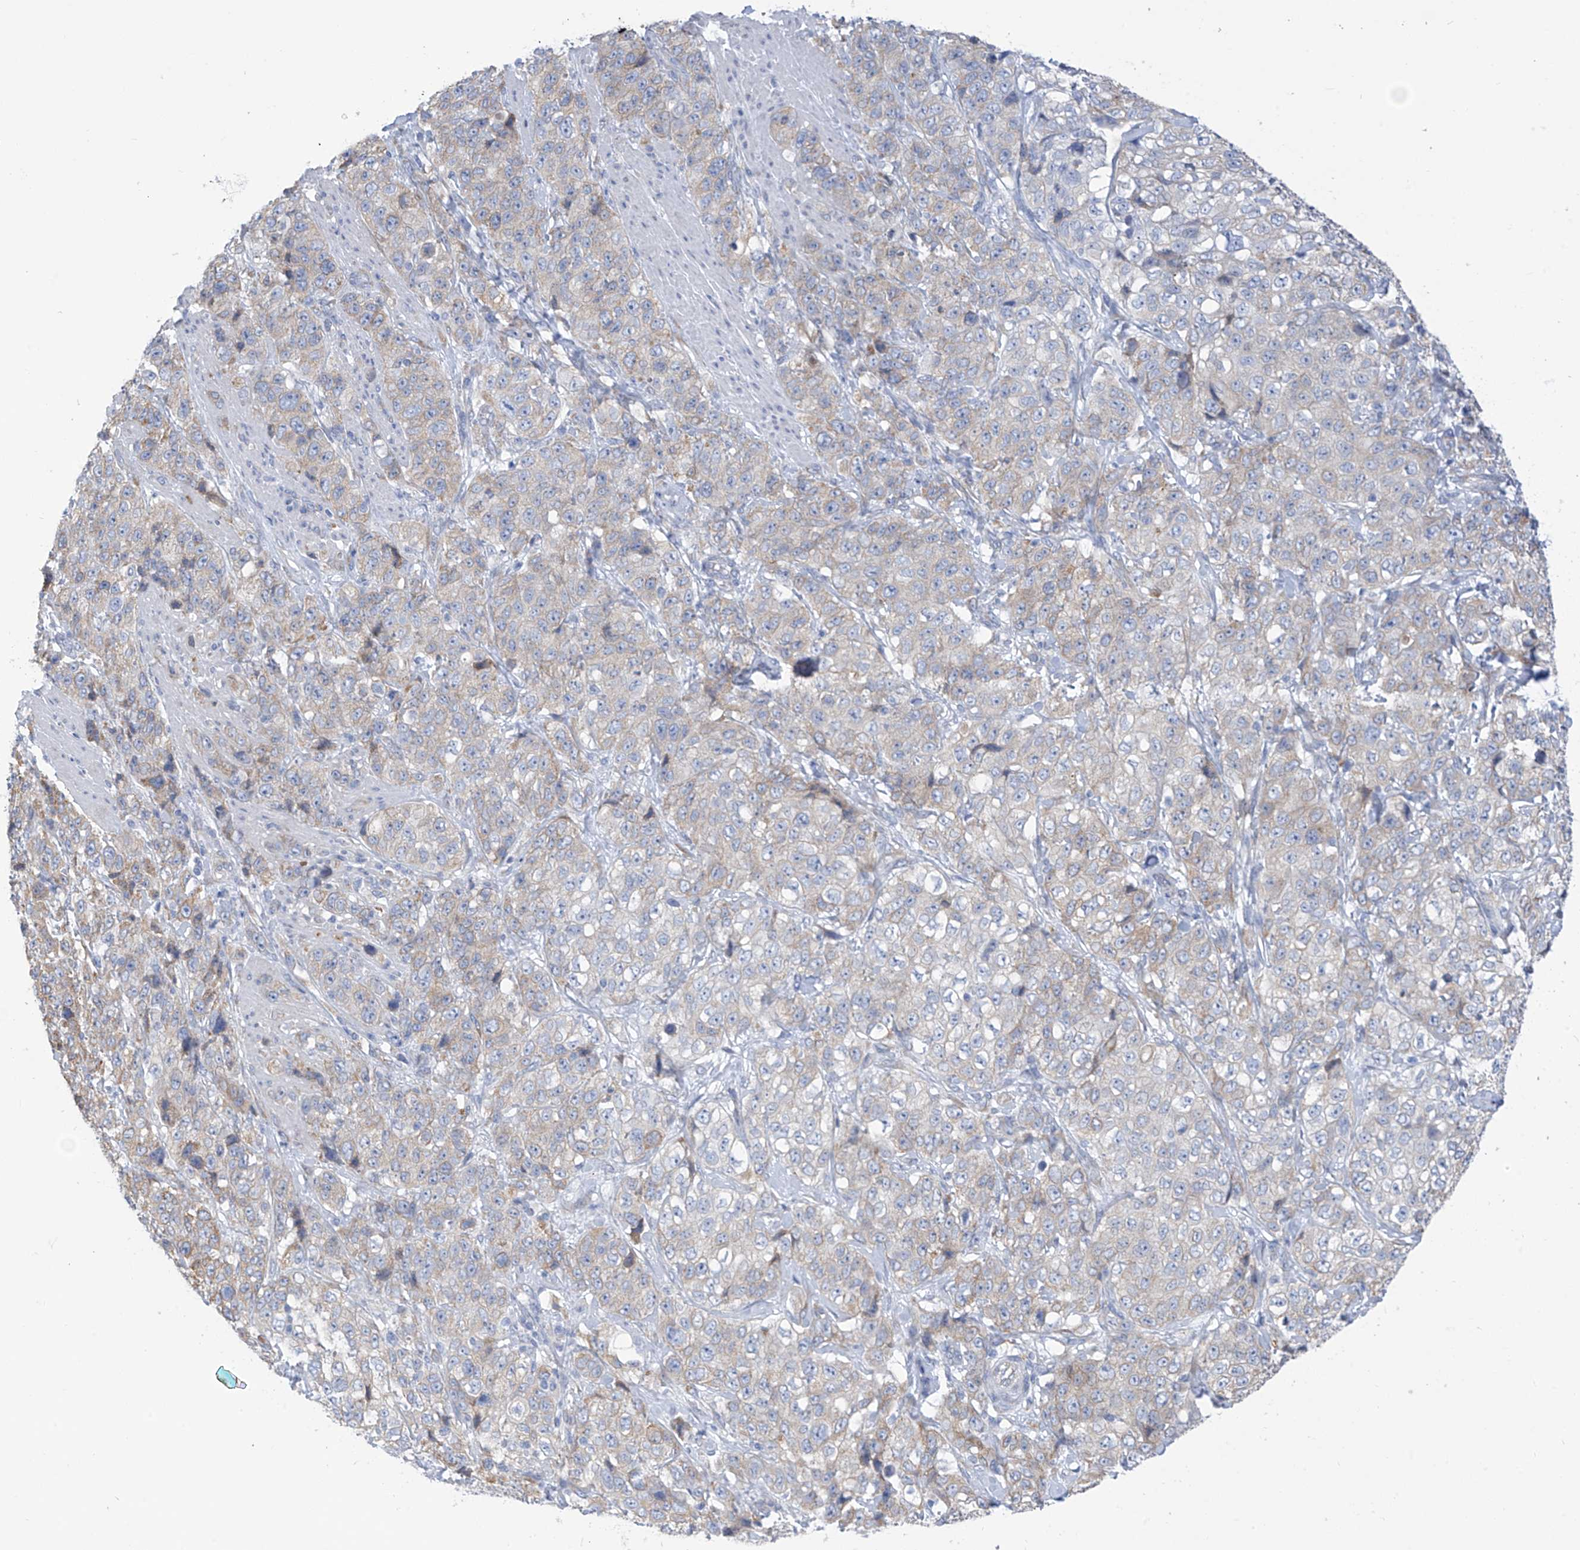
{"staining": {"intensity": "weak", "quantity": "<25%", "location": "cytoplasmic/membranous"}, "tissue": "stomach cancer", "cell_type": "Tumor cells", "image_type": "cancer", "snomed": [{"axis": "morphology", "description": "Adenocarcinoma, NOS"}, {"axis": "topography", "description": "Stomach"}], "caption": "This histopathology image is of adenocarcinoma (stomach) stained with immunohistochemistry (IHC) to label a protein in brown with the nuclei are counter-stained blue. There is no expression in tumor cells.", "gene": "RCN2", "patient": {"sex": "male", "age": 48}}